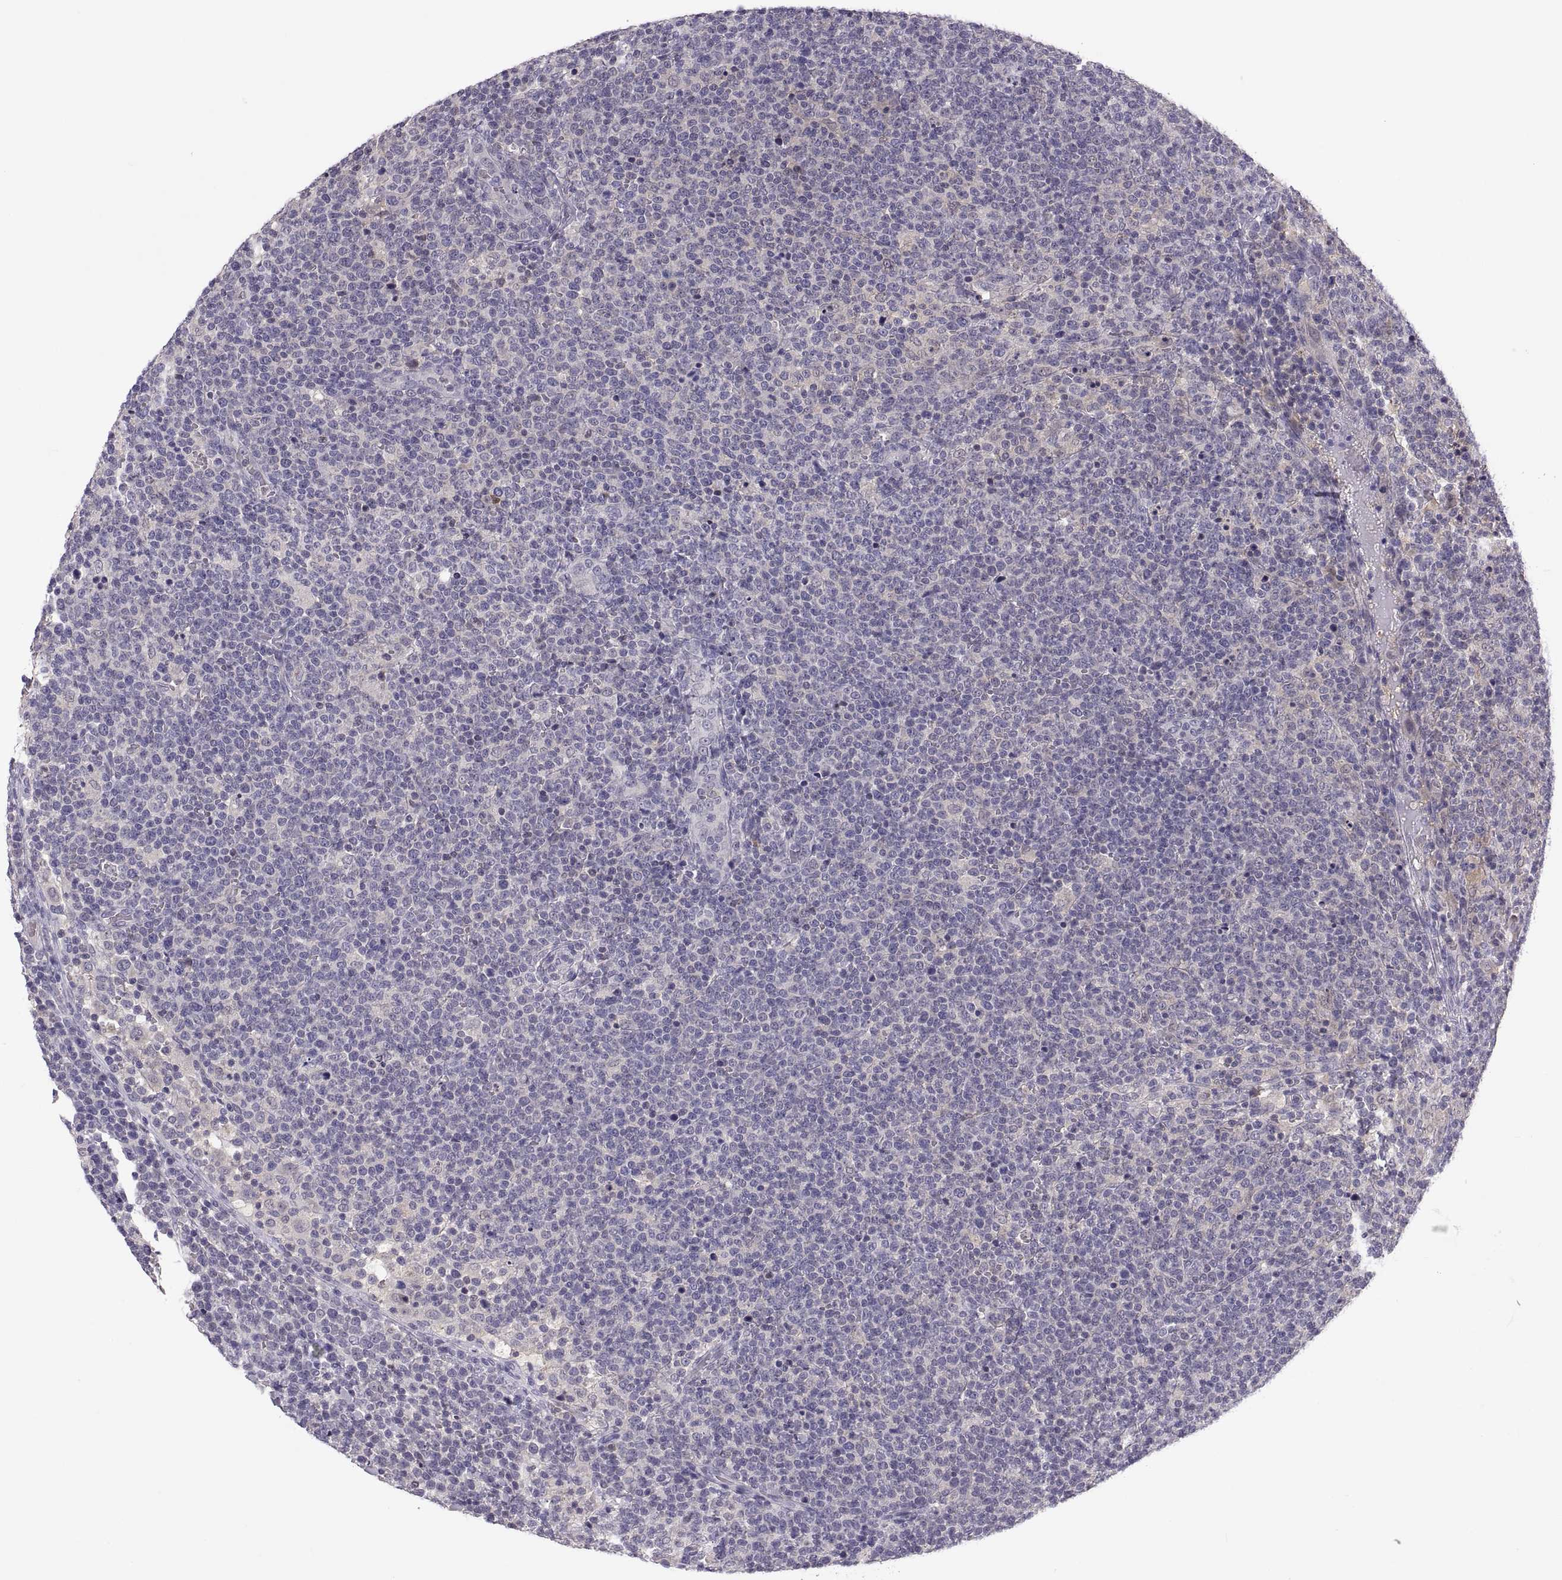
{"staining": {"intensity": "negative", "quantity": "none", "location": "none"}, "tissue": "lymphoma", "cell_type": "Tumor cells", "image_type": "cancer", "snomed": [{"axis": "morphology", "description": "Malignant lymphoma, non-Hodgkin's type, High grade"}, {"axis": "topography", "description": "Lymph node"}], "caption": "Tumor cells show no significant expression in high-grade malignant lymphoma, non-Hodgkin's type. (DAB (3,3'-diaminobenzidine) immunohistochemistry with hematoxylin counter stain).", "gene": "FGF9", "patient": {"sex": "male", "age": 61}}